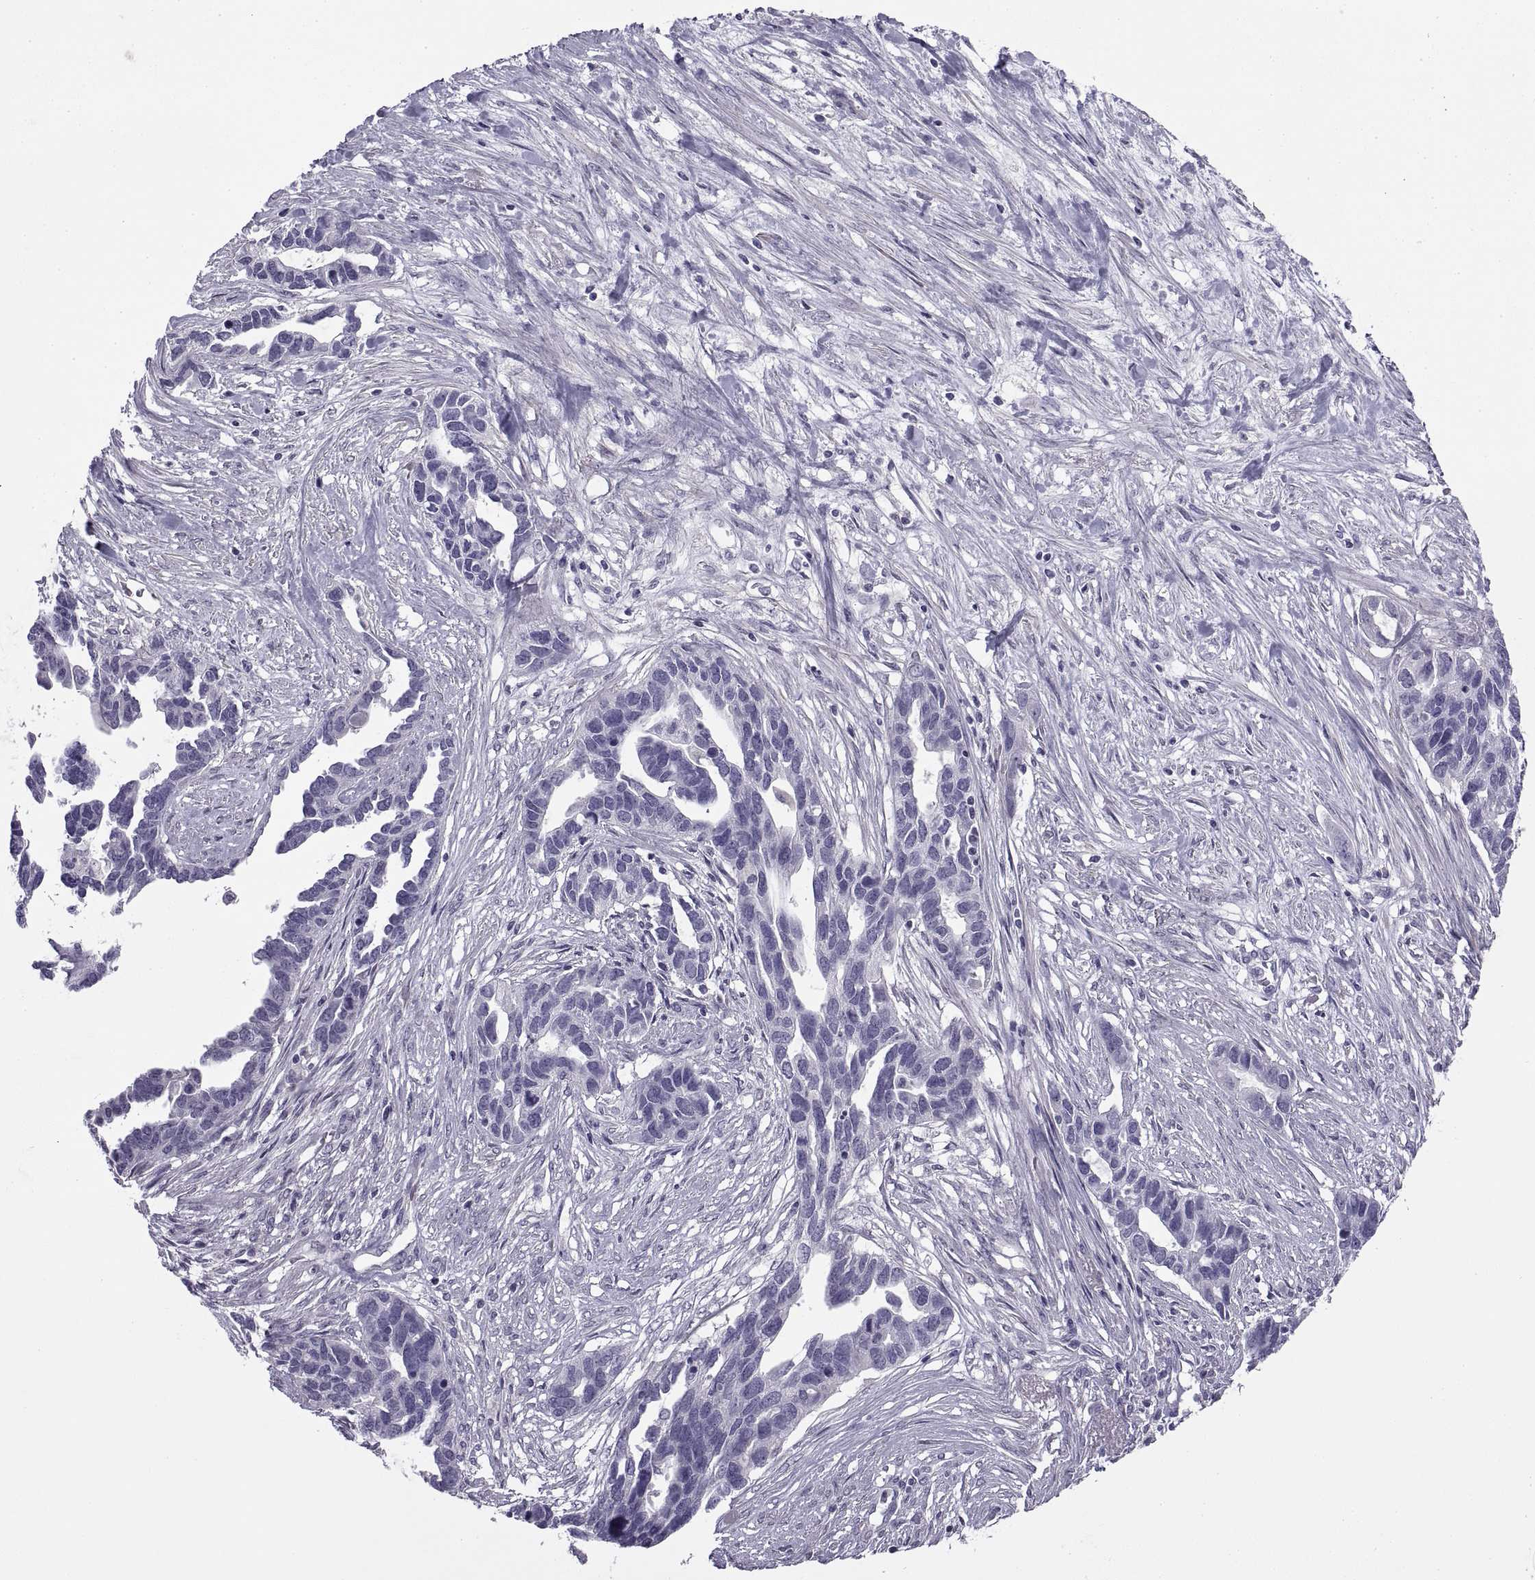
{"staining": {"intensity": "negative", "quantity": "none", "location": "none"}, "tissue": "ovarian cancer", "cell_type": "Tumor cells", "image_type": "cancer", "snomed": [{"axis": "morphology", "description": "Cystadenocarcinoma, serous, NOS"}, {"axis": "topography", "description": "Ovary"}], "caption": "Immunohistochemical staining of ovarian cancer shows no significant expression in tumor cells. Nuclei are stained in blue.", "gene": "BSPH1", "patient": {"sex": "female", "age": 54}}